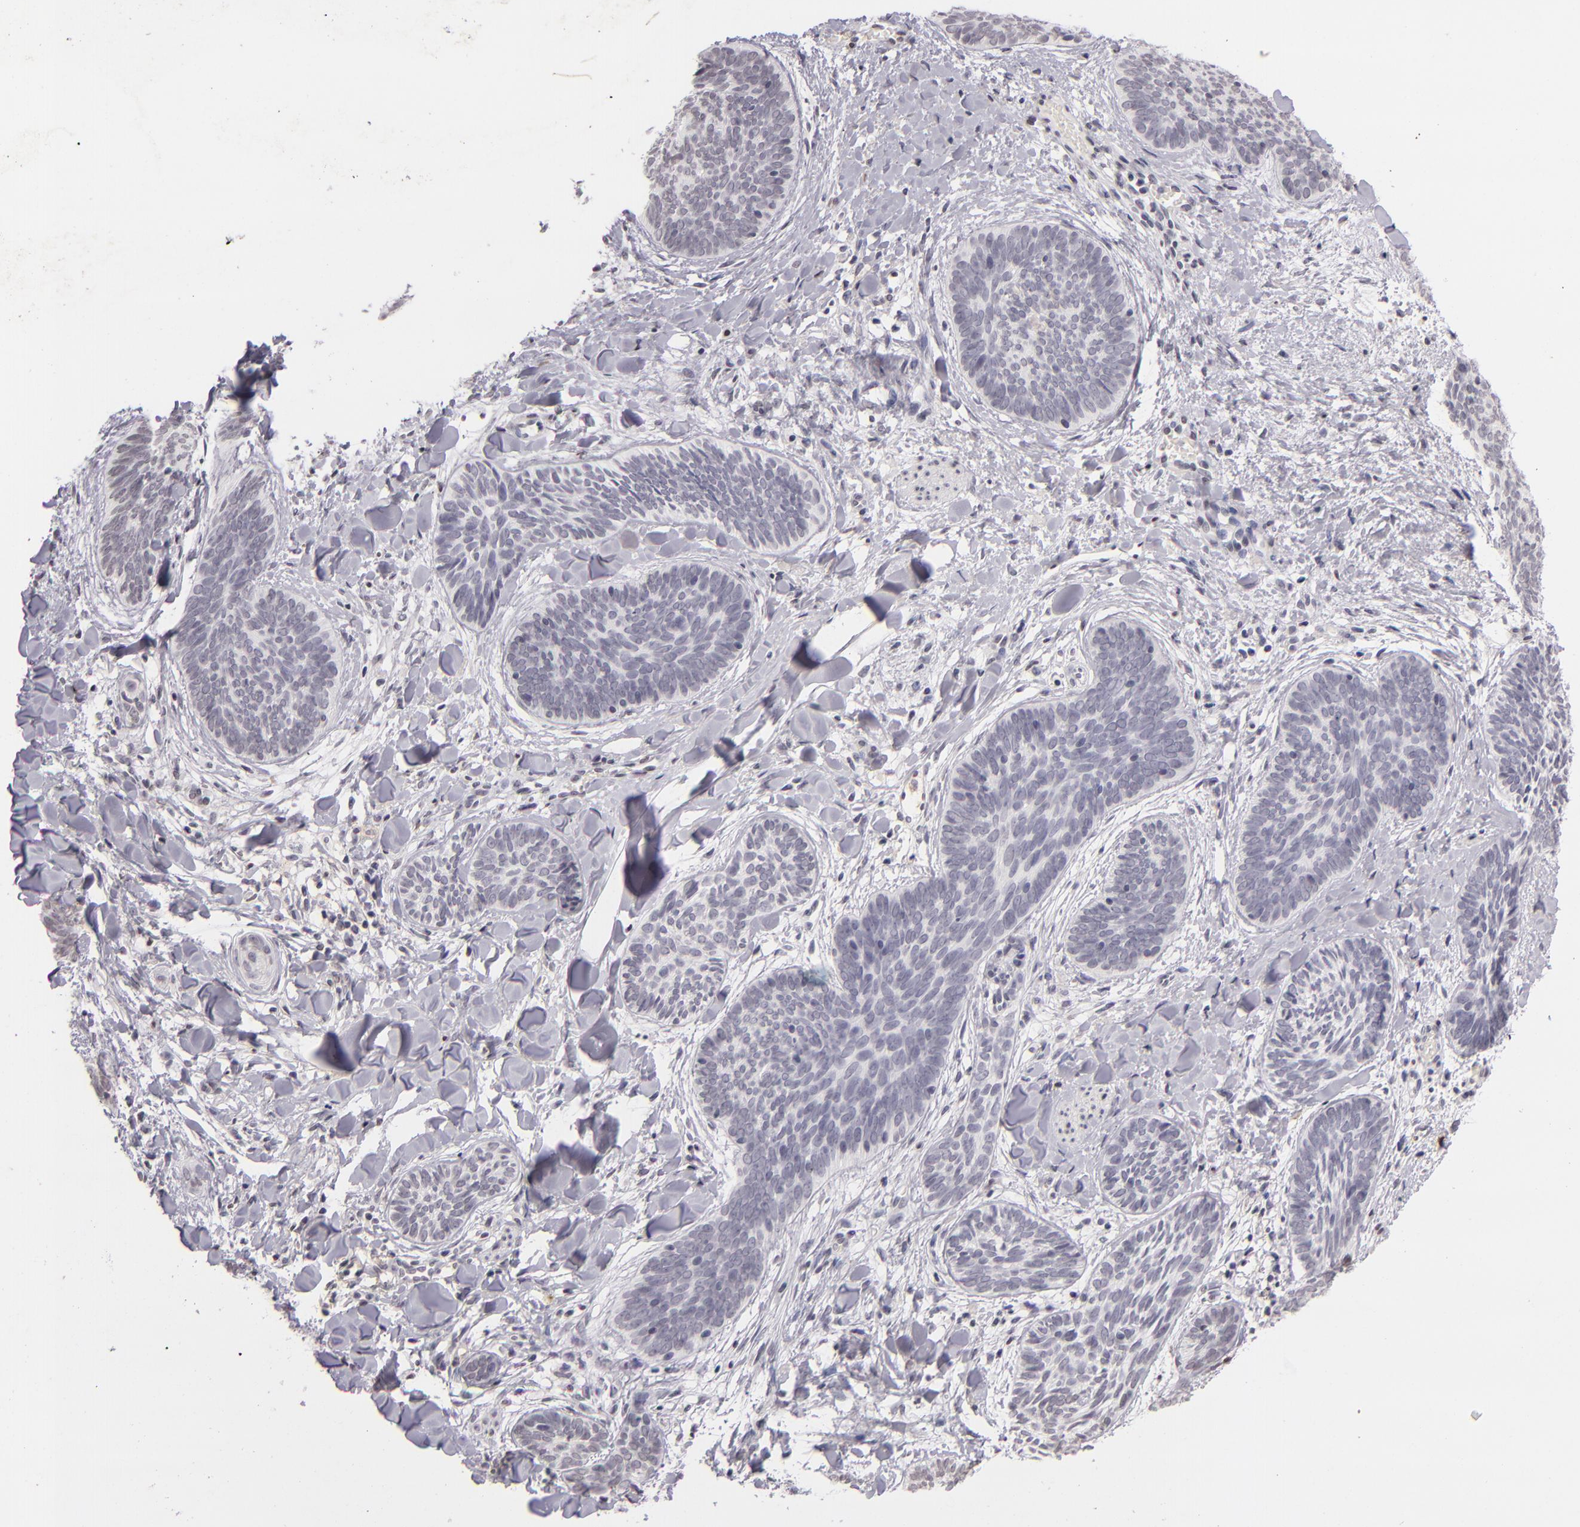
{"staining": {"intensity": "negative", "quantity": "none", "location": "none"}, "tissue": "skin cancer", "cell_type": "Tumor cells", "image_type": "cancer", "snomed": [{"axis": "morphology", "description": "Basal cell carcinoma"}, {"axis": "topography", "description": "Skin"}], "caption": "High power microscopy photomicrograph of an IHC micrograph of basal cell carcinoma (skin), revealing no significant positivity in tumor cells. The staining is performed using DAB (3,3'-diaminobenzidine) brown chromogen with nuclei counter-stained in using hematoxylin.", "gene": "CD40", "patient": {"sex": "female", "age": 81}}